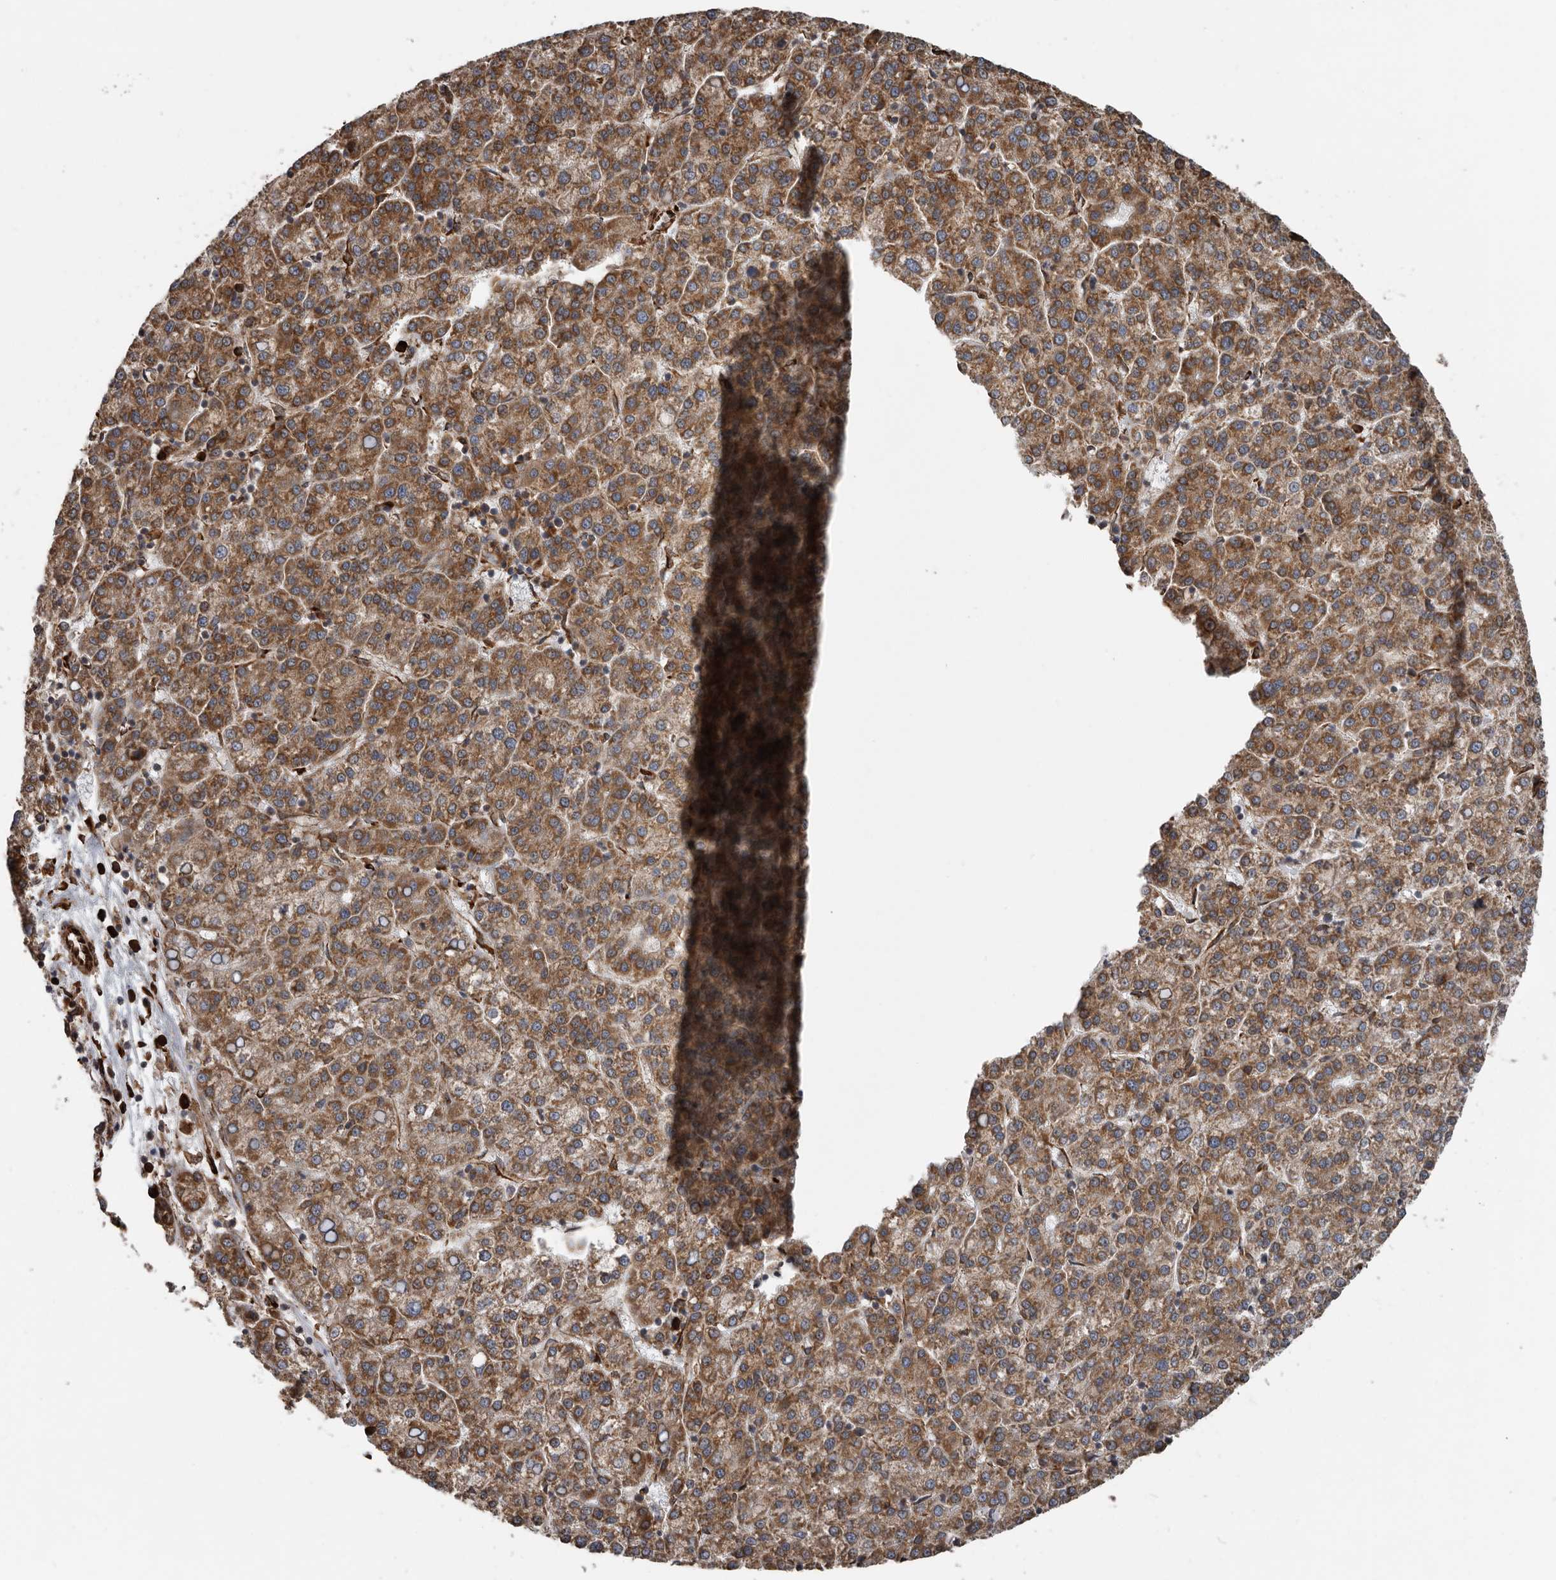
{"staining": {"intensity": "moderate", "quantity": ">75%", "location": "cytoplasmic/membranous"}, "tissue": "liver cancer", "cell_type": "Tumor cells", "image_type": "cancer", "snomed": [{"axis": "morphology", "description": "Carcinoma, Hepatocellular, NOS"}, {"axis": "topography", "description": "Liver"}], "caption": "A histopathology image showing moderate cytoplasmic/membranous staining in about >75% of tumor cells in liver cancer (hepatocellular carcinoma), as visualized by brown immunohistochemical staining.", "gene": "CEP350", "patient": {"sex": "female", "age": 58}}